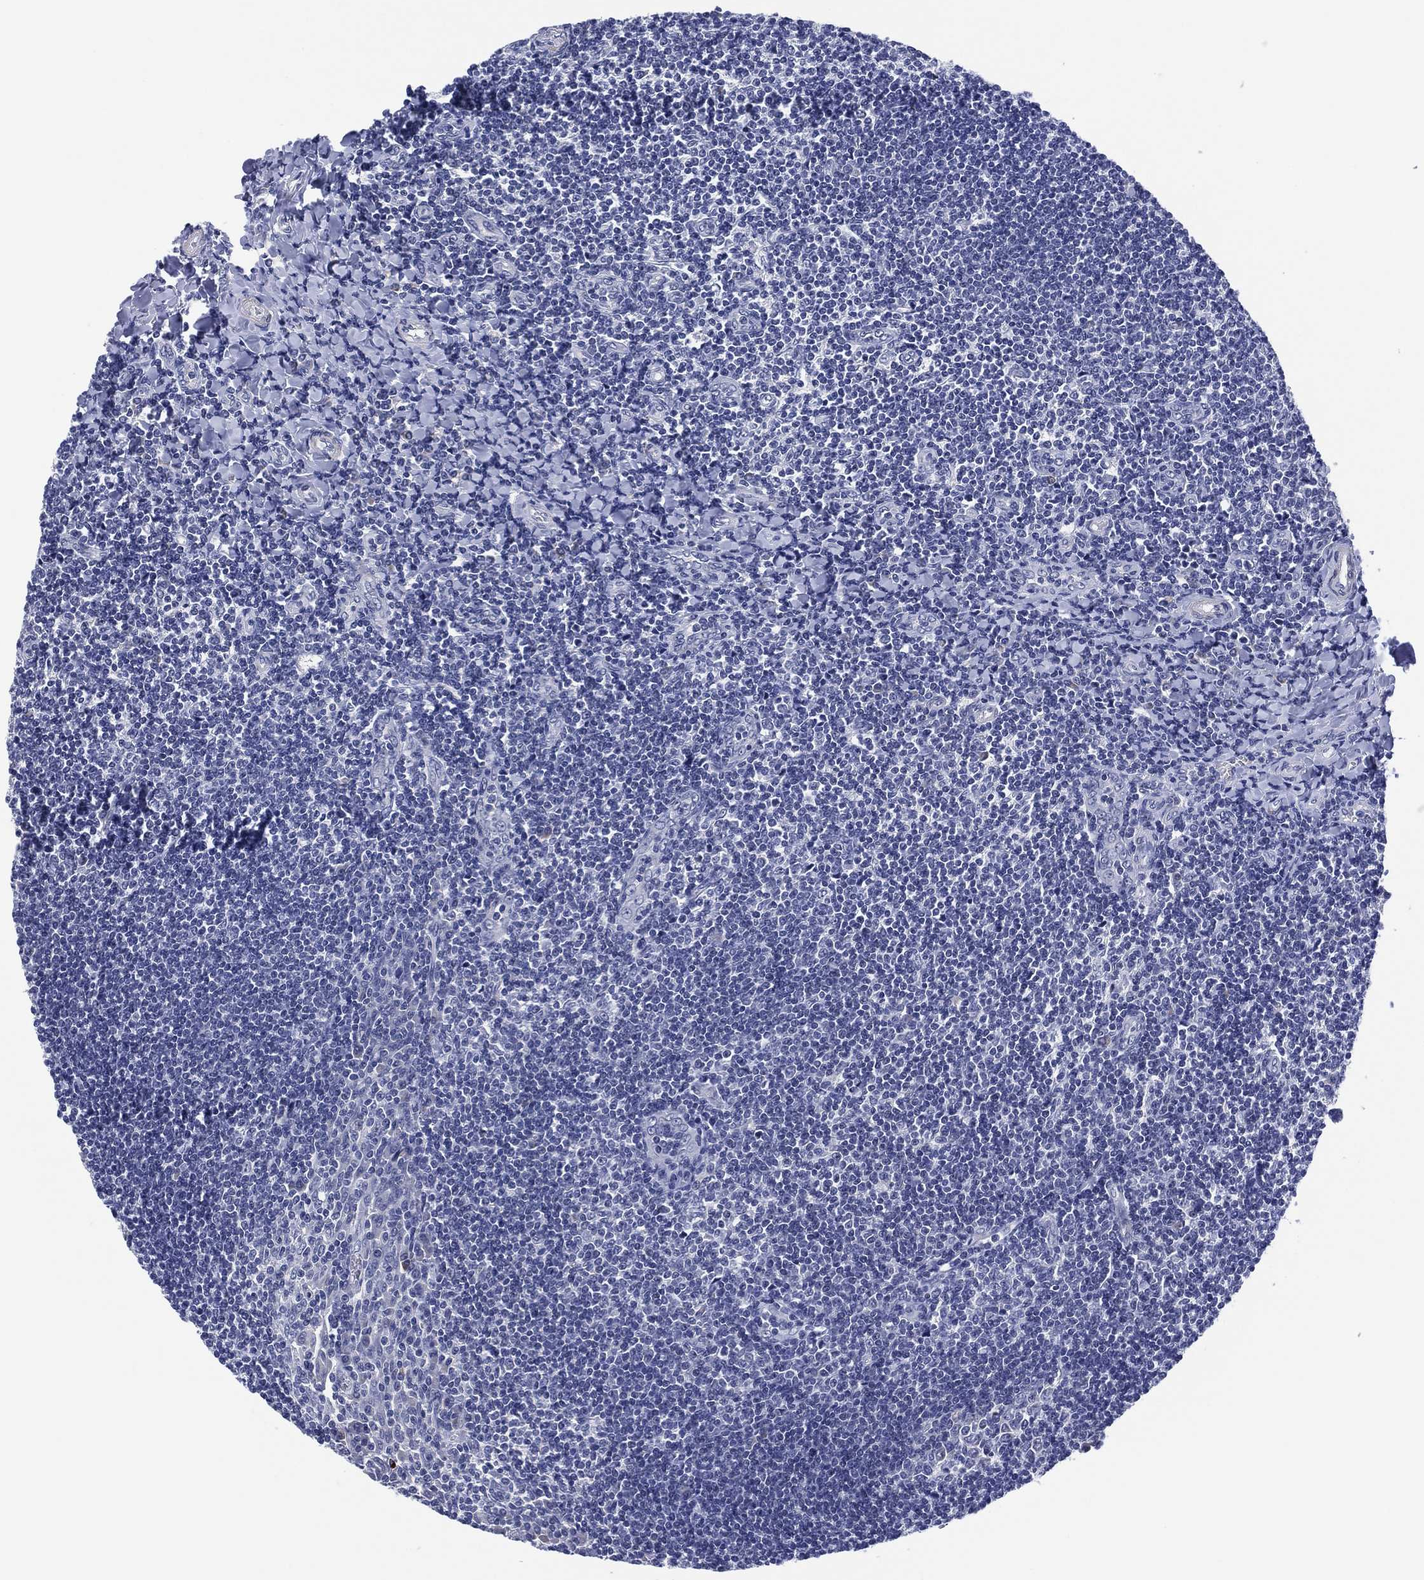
{"staining": {"intensity": "negative", "quantity": "none", "location": "none"}, "tissue": "tonsil", "cell_type": "Germinal center cells", "image_type": "normal", "snomed": [{"axis": "morphology", "description": "Normal tissue, NOS"}, {"axis": "topography", "description": "Tonsil"}], "caption": "Immunohistochemistry of unremarkable human tonsil reveals no positivity in germinal center cells.", "gene": "CLIP3", "patient": {"sex": "female", "age": 12}}